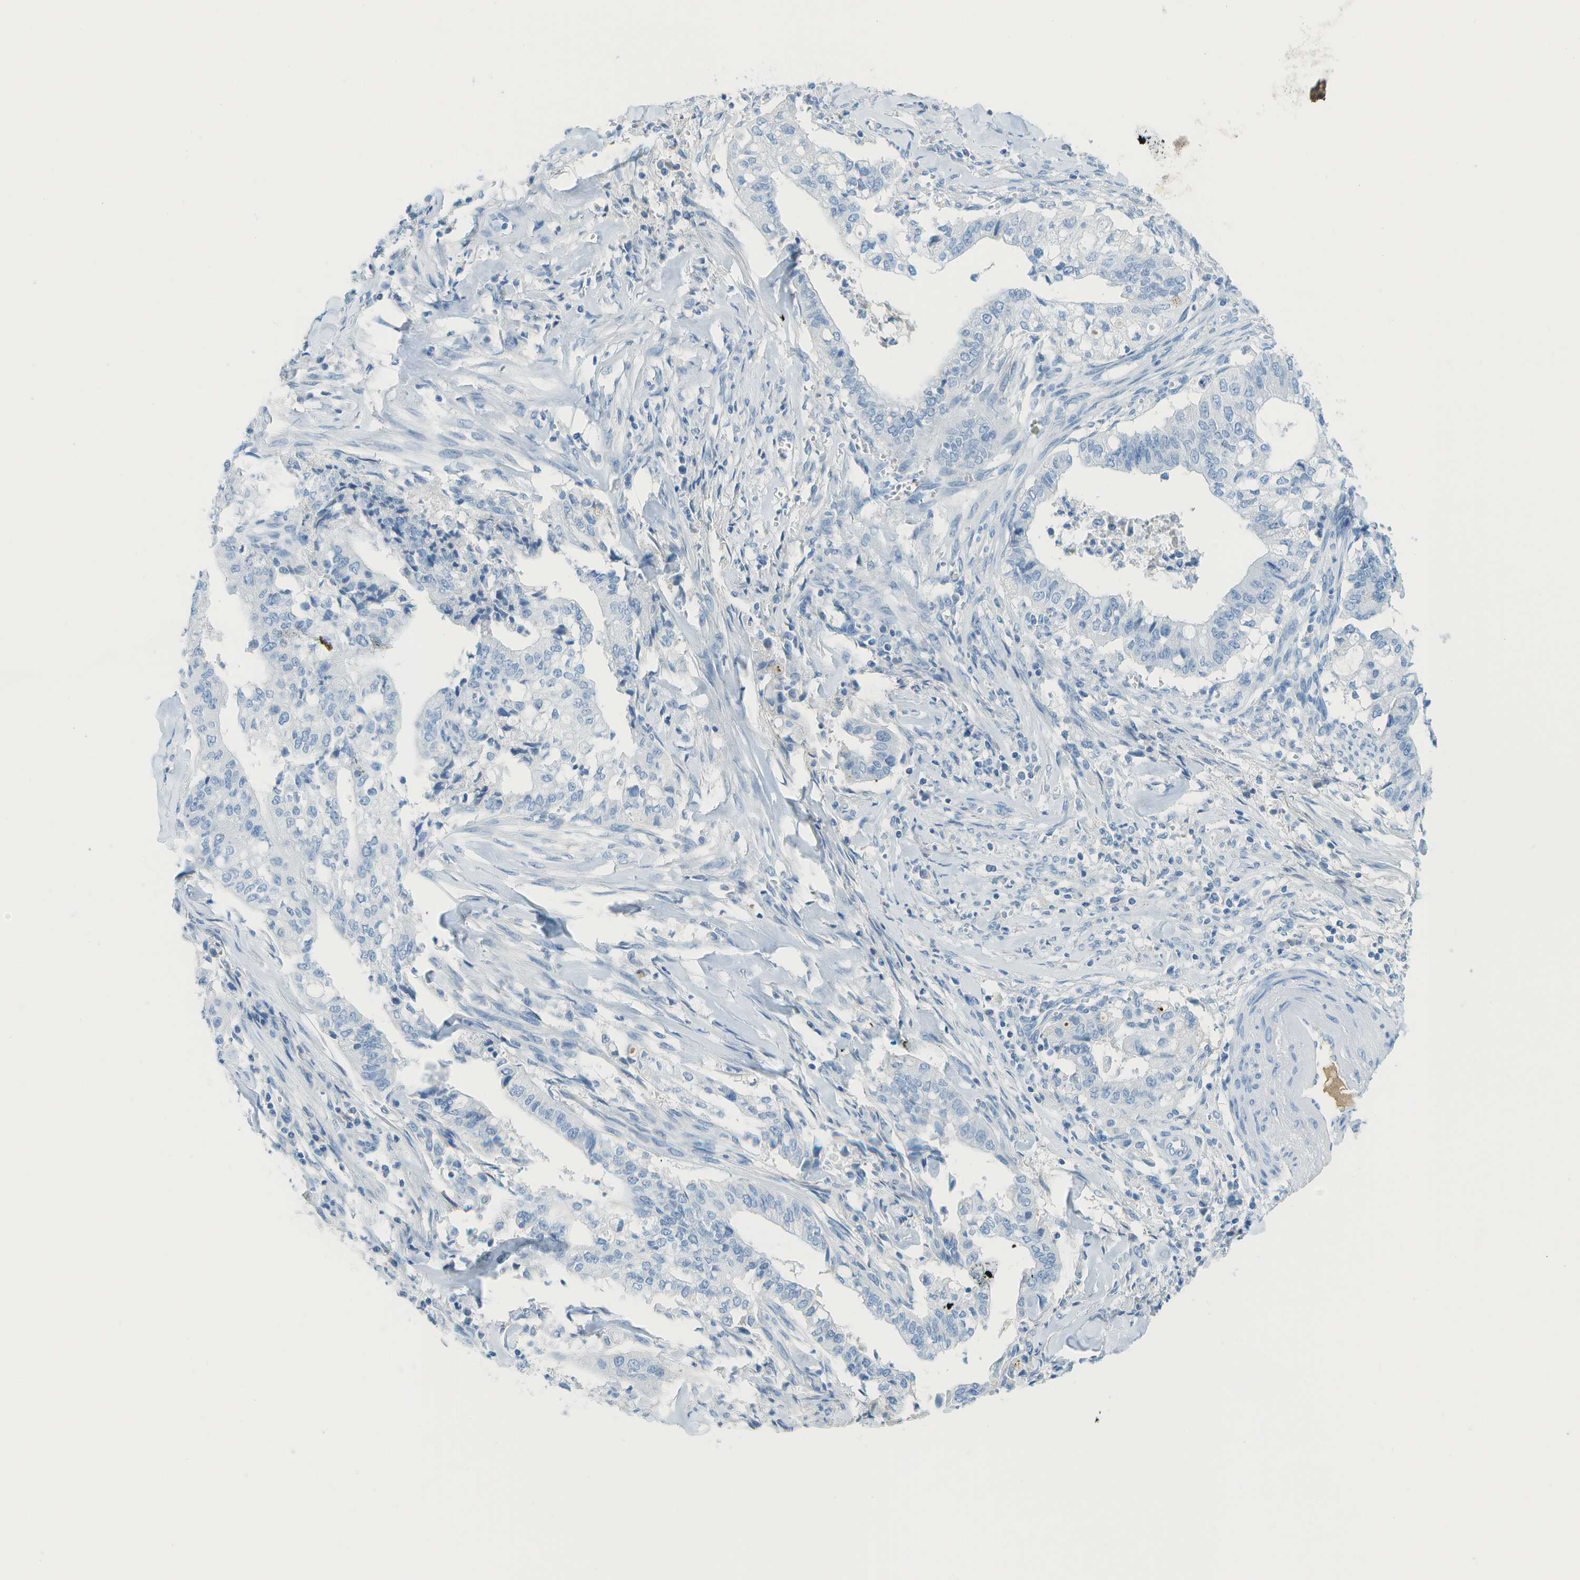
{"staining": {"intensity": "negative", "quantity": "none", "location": "none"}, "tissue": "cervical cancer", "cell_type": "Tumor cells", "image_type": "cancer", "snomed": [{"axis": "morphology", "description": "Adenocarcinoma, NOS"}, {"axis": "topography", "description": "Cervix"}], "caption": "This is an immunohistochemistry photomicrograph of human cervical adenocarcinoma. There is no positivity in tumor cells.", "gene": "C1S", "patient": {"sex": "female", "age": 44}}